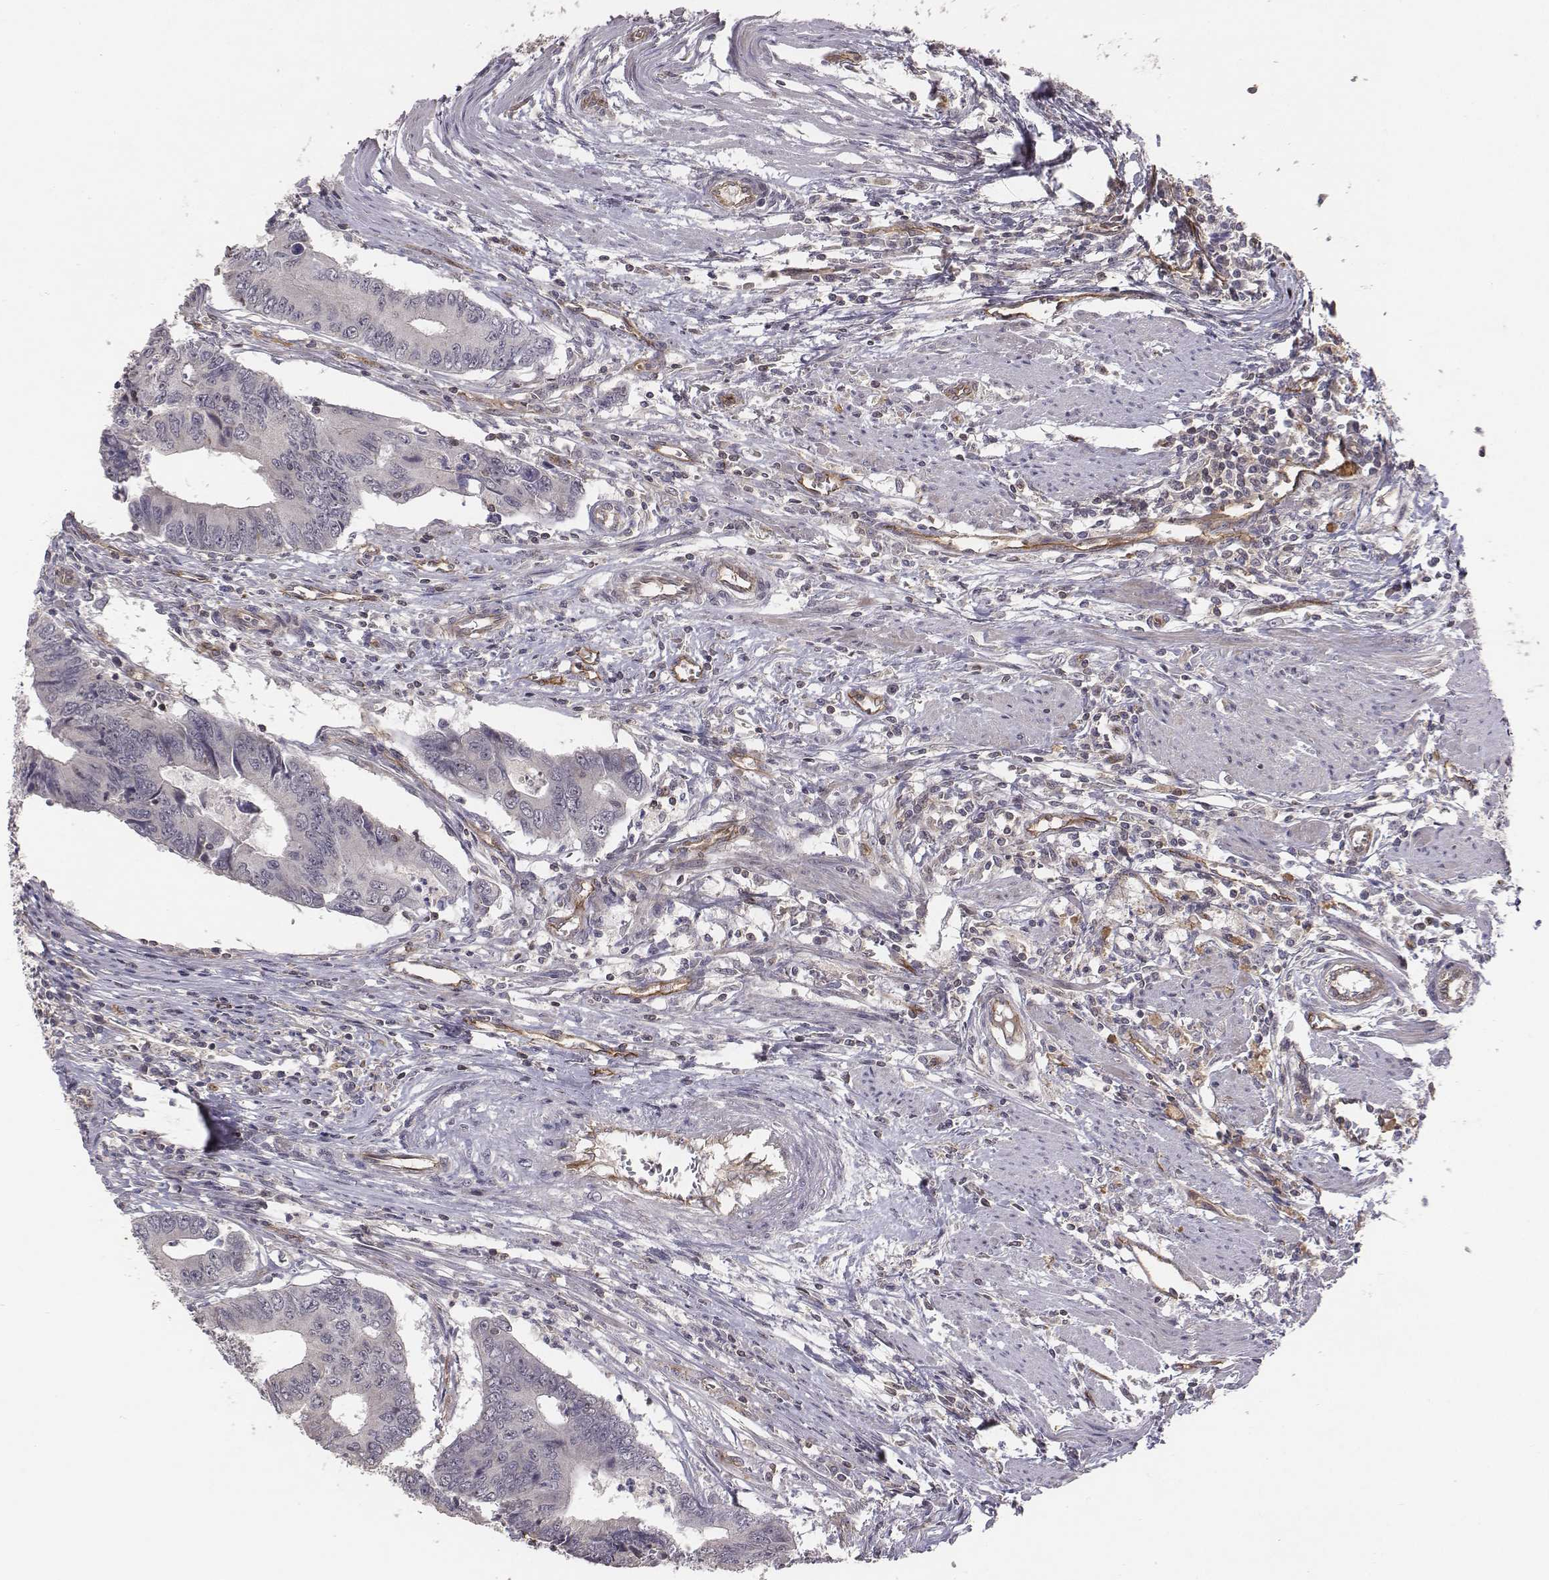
{"staining": {"intensity": "negative", "quantity": "none", "location": "none"}, "tissue": "colorectal cancer", "cell_type": "Tumor cells", "image_type": "cancer", "snomed": [{"axis": "morphology", "description": "Adenocarcinoma, NOS"}, {"axis": "topography", "description": "Colon"}], "caption": "Protein analysis of colorectal adenocarcinoma shows no significant positivity in tumor cells.", "gene": "PTPRG", "patient": {"sex": "male", "age": 53}}